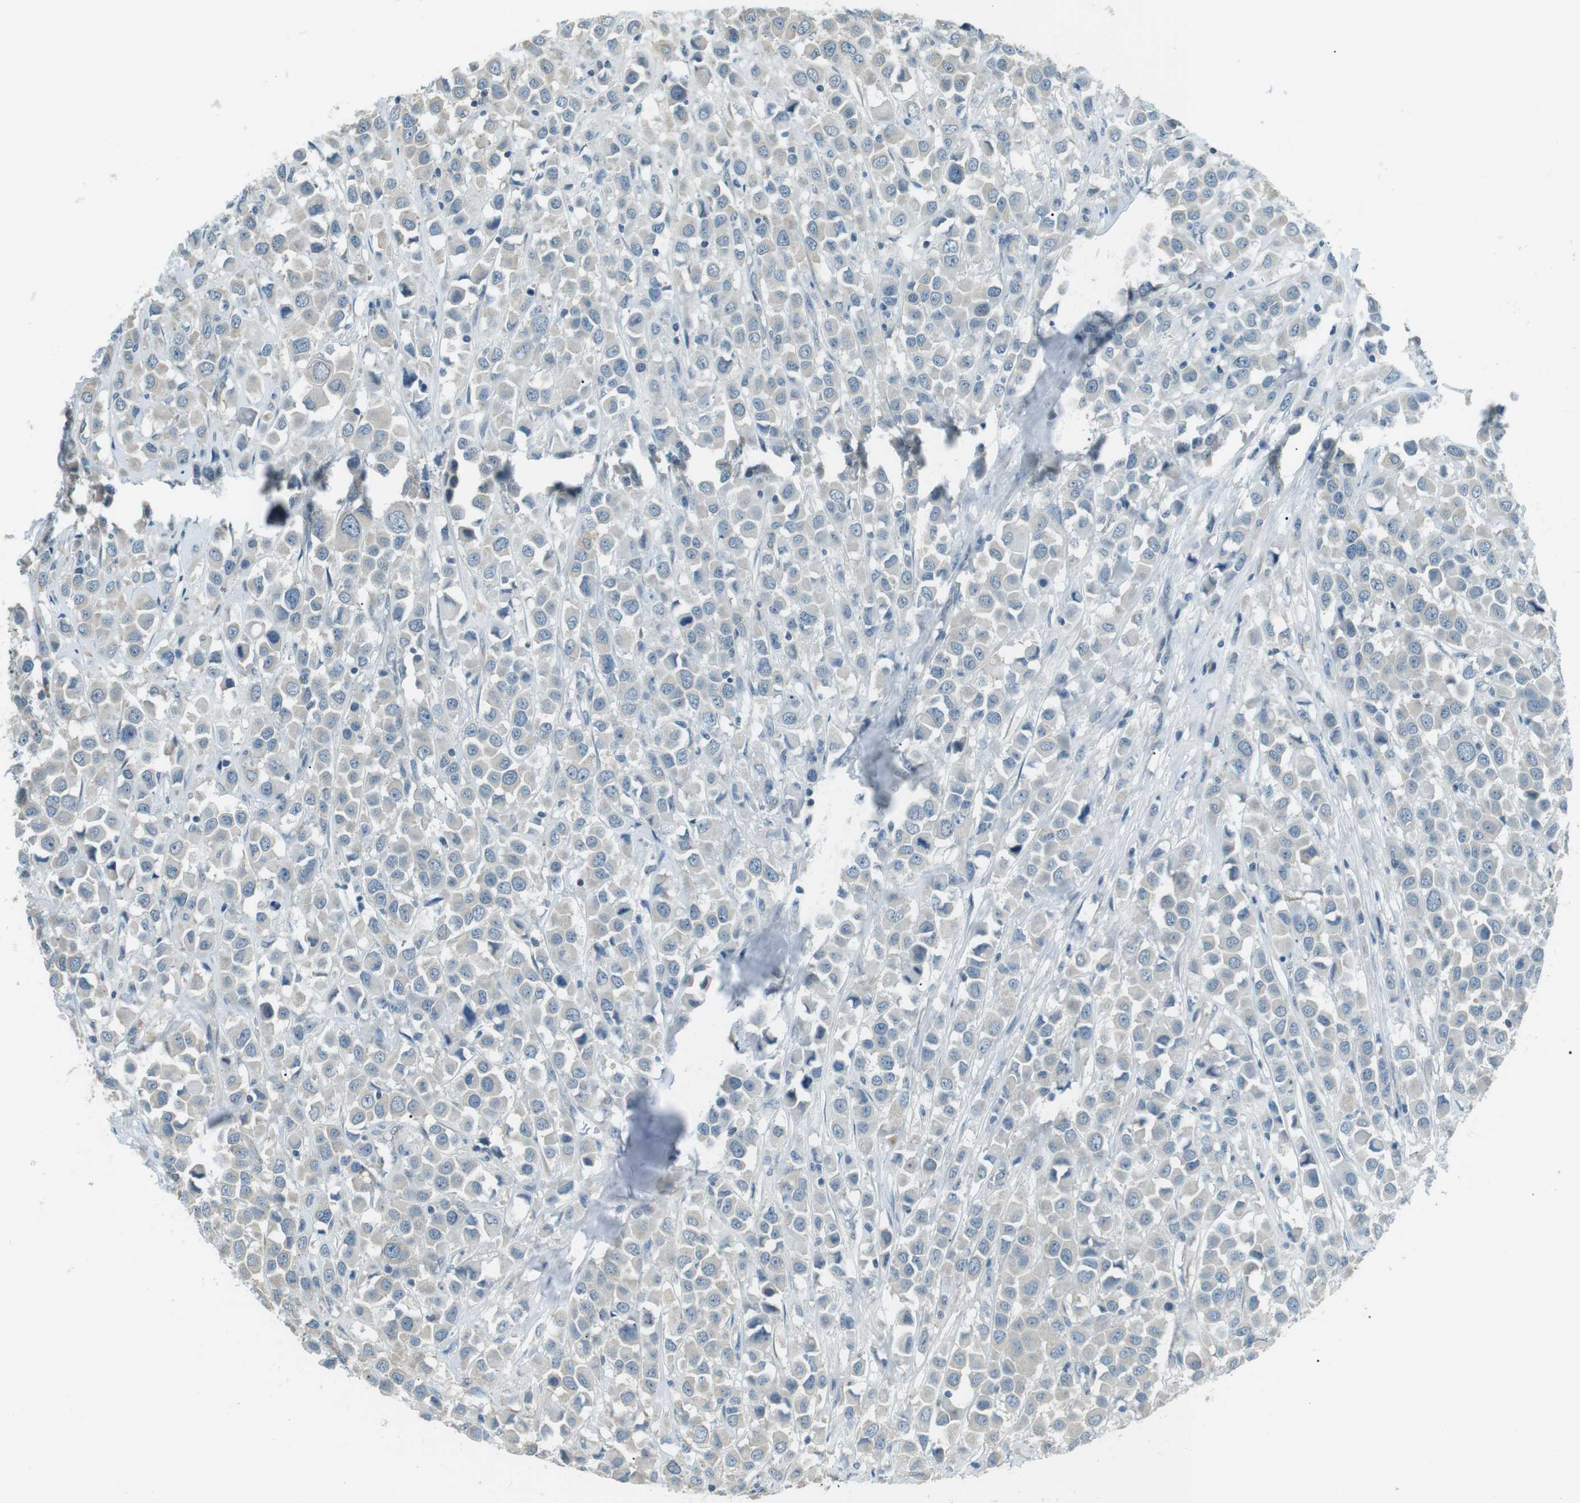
{"staining": {"intensity": "weak", "quantity": "<25%", "location": "cytoplasmic/membranous"}, "tissue": "breast cancer", "cell_type": "Tumor cells", "image_type": "cancer", "snomed": [{"axis": "morphology", "description": "Duct carcinoma"}, {"axis": "topography", "description": "Breast"}], "caption": "Tumor cells are negative for protein expression in human breast intraductal carcinoma.", "gene": "SERPINB2", "patient": {"sex": "female", "age": 61}}